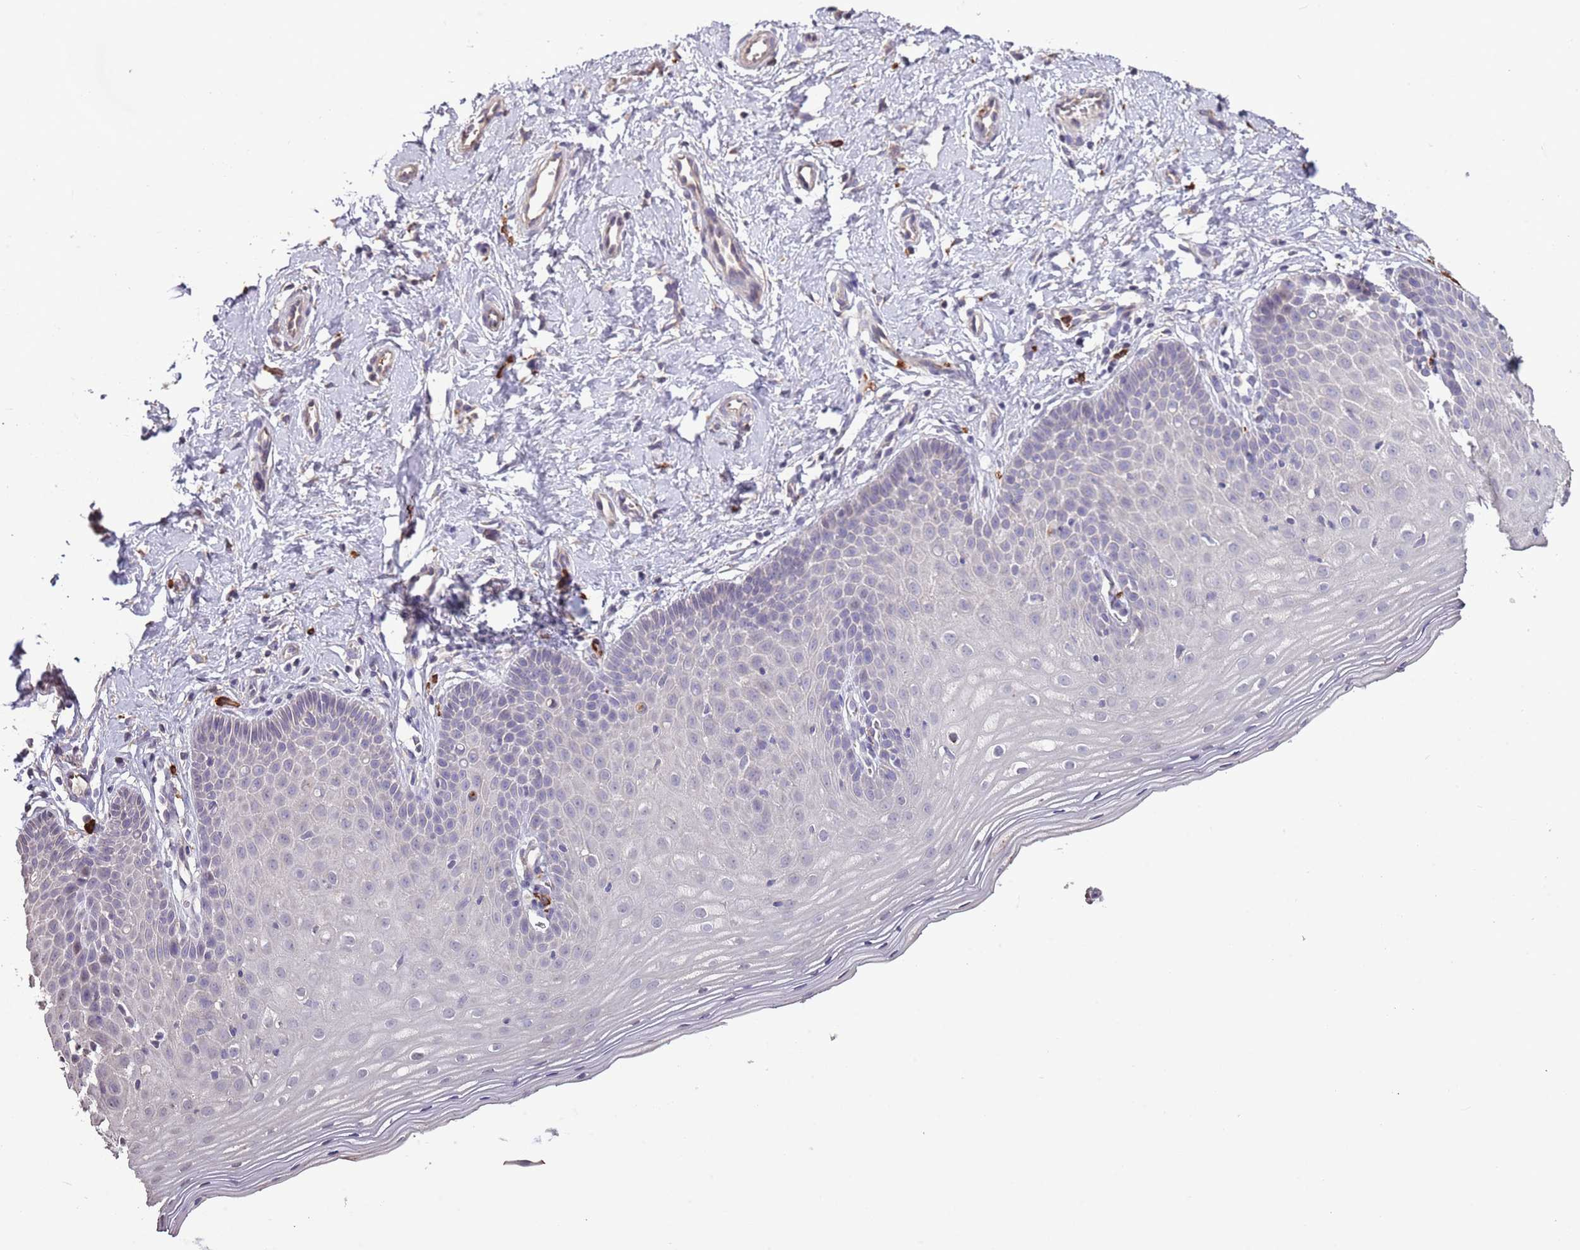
{"staining": {"intensity": "negative", "quantity": "none", "location": "none"}, "tissue": "cervix", "cell_type": "Glandular cells", "image_type": "normal", "snomed": [{"axis": "morphology", "description": "Normal tissue, NOS"}, {"axis": "topography", "description": "Cervix"}], "caption": "This is a photomicrograph of immunohistochemistry (IHC) staining of normal cervix, which shows no expression in glandular cells. (DAB (3,3'-diaminobenzidine) immunohistochemistry (IHC) visualized using brightfield microscopy, high magnification).", "gene": "P2RY13", "patient": {"sex": "female", "age": 36}}